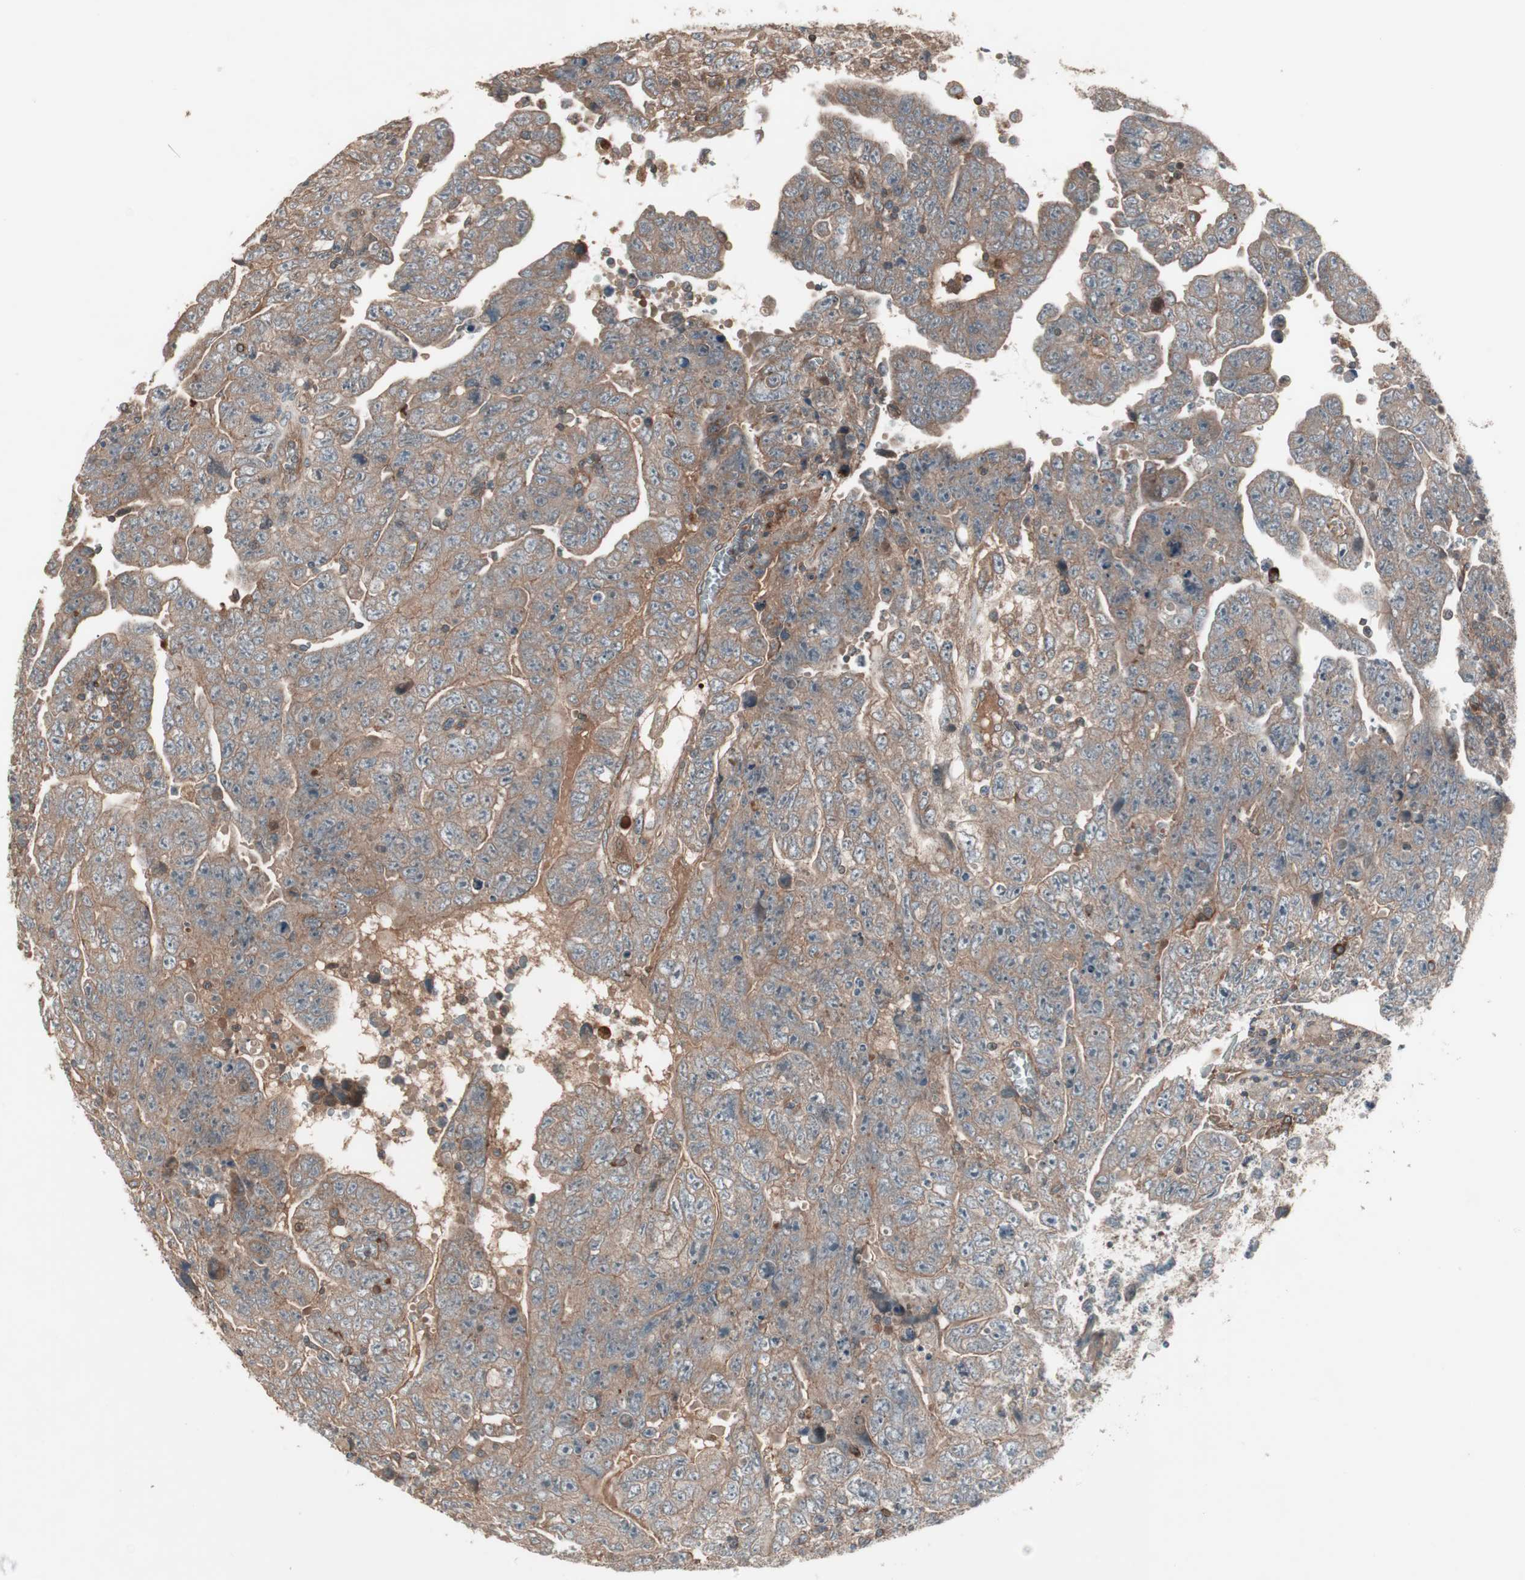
{"staining": {"intensity": "strong", "quantity": ">75%", "location": "cytoplasmic/membranous"}, "tissue": "testis cancer", "cell_type": "Tumor cells", "image_type": "cancer", "snomed": [{"axis": "morphology", "description": "Carcinoma, Embryonal, NOS"}, {"axis": "topography", "description": "Testis"}], "caption": "Strong cytoplasmic/membranous staining for a protein is appreciated in about >75% of tumor cells of embryonal carcinoma (testis) using IHC.", "gene": "TFPI", "patient": {"sex": "male", "age": 28}}